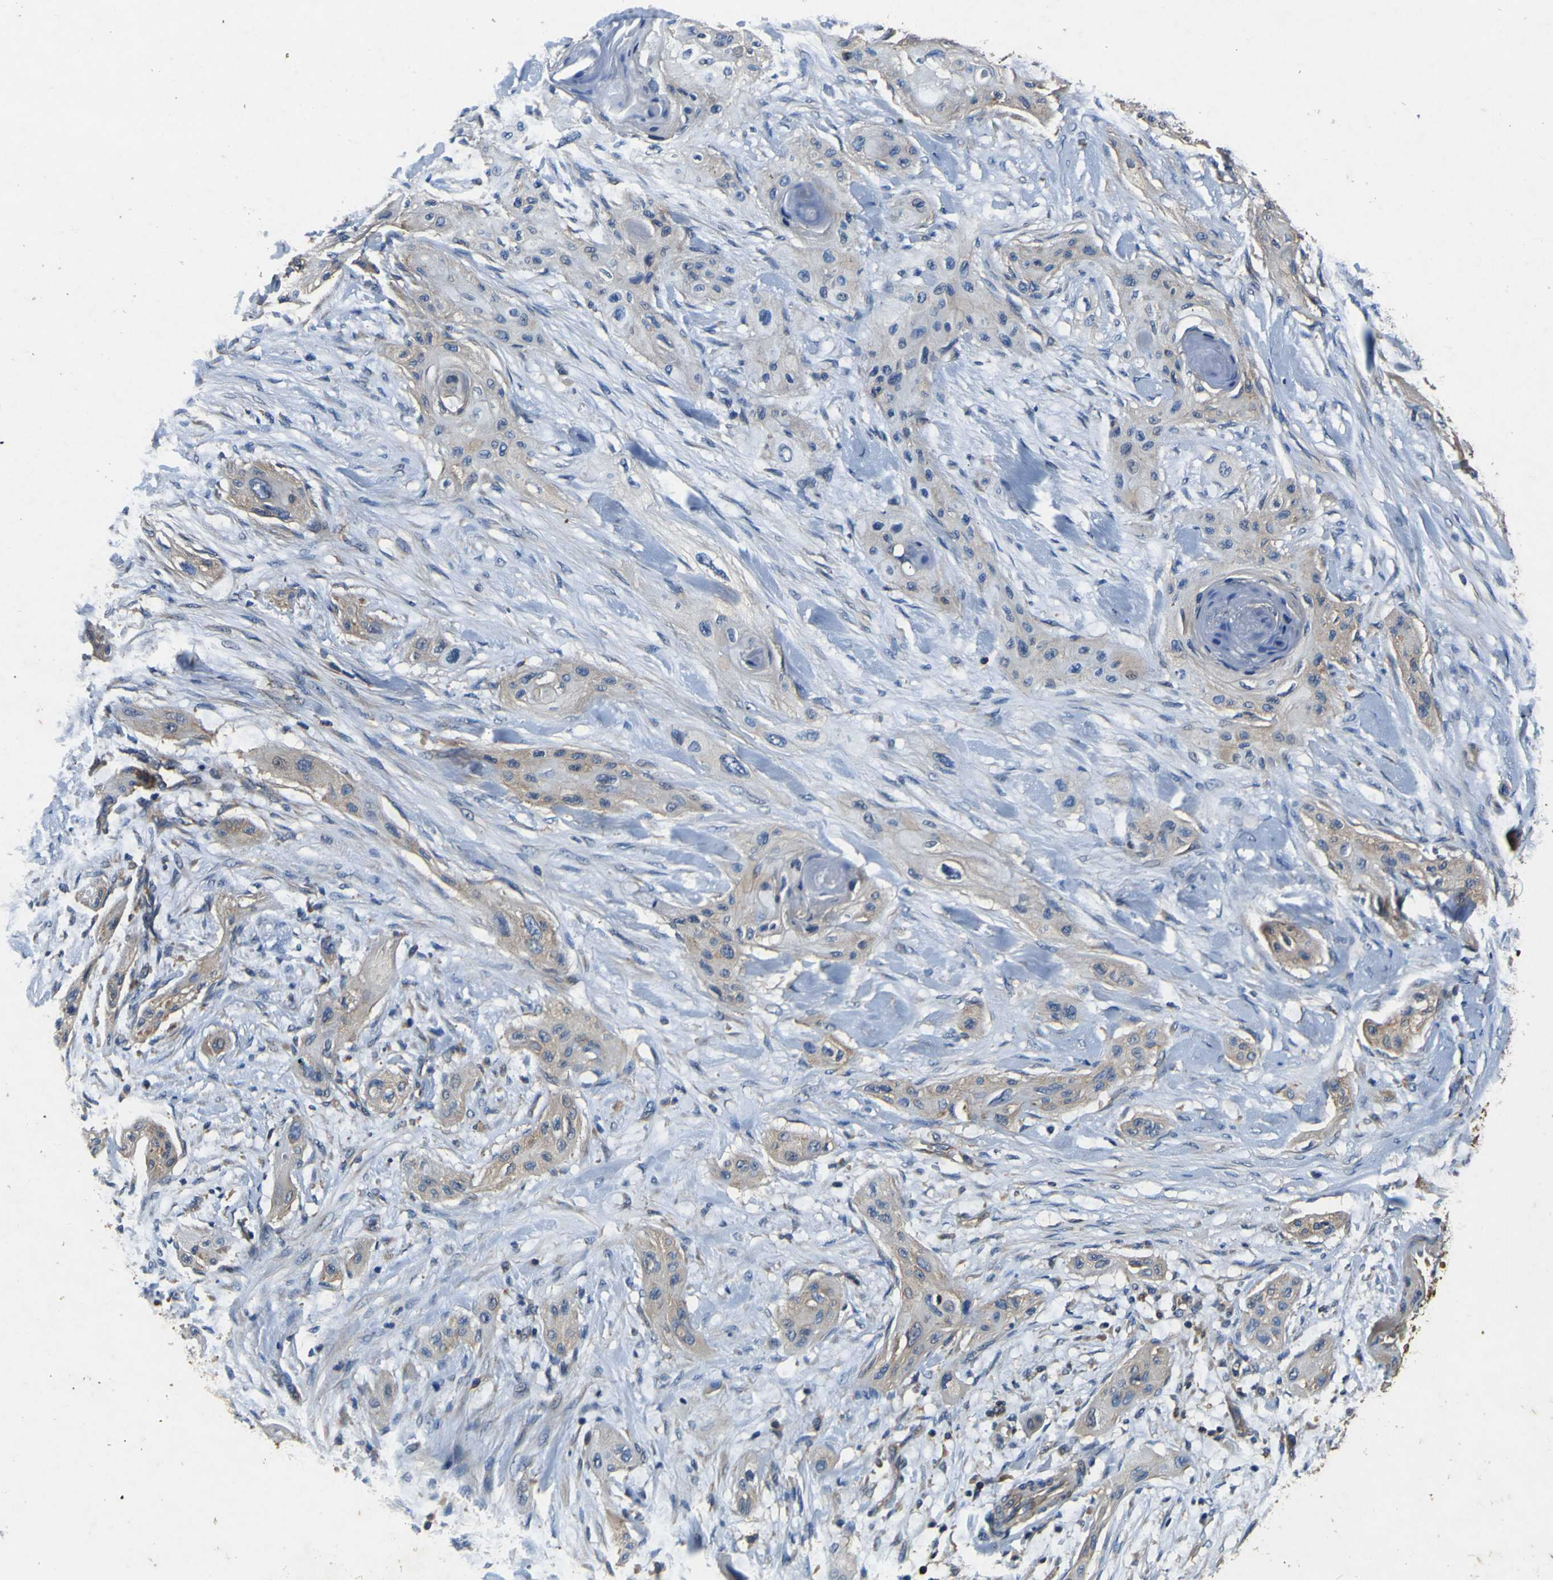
{"staining": {"intensity": "weak", "quantity": ">75%", "location": "cytoplasmic/membranous"}, "tissue": "lung cancer", "cell_type": "Tumor cells", "image_type": "cancer", "snomed": [{"axis": "morphology", "description": "Squamous cell carcinoma, NOS"}, {"axis": "topography", "description": "Lung"}], "caption": "IHC of human lung cancer demonstrates low levels of weak cytoplasmic/membranous staining in about >75% of tumor cells. The protein of interest is shown in brown color, while the nuclei are stained blue.", "gene": "CNR2", "patient": {"sex": "female", "age": 47}}